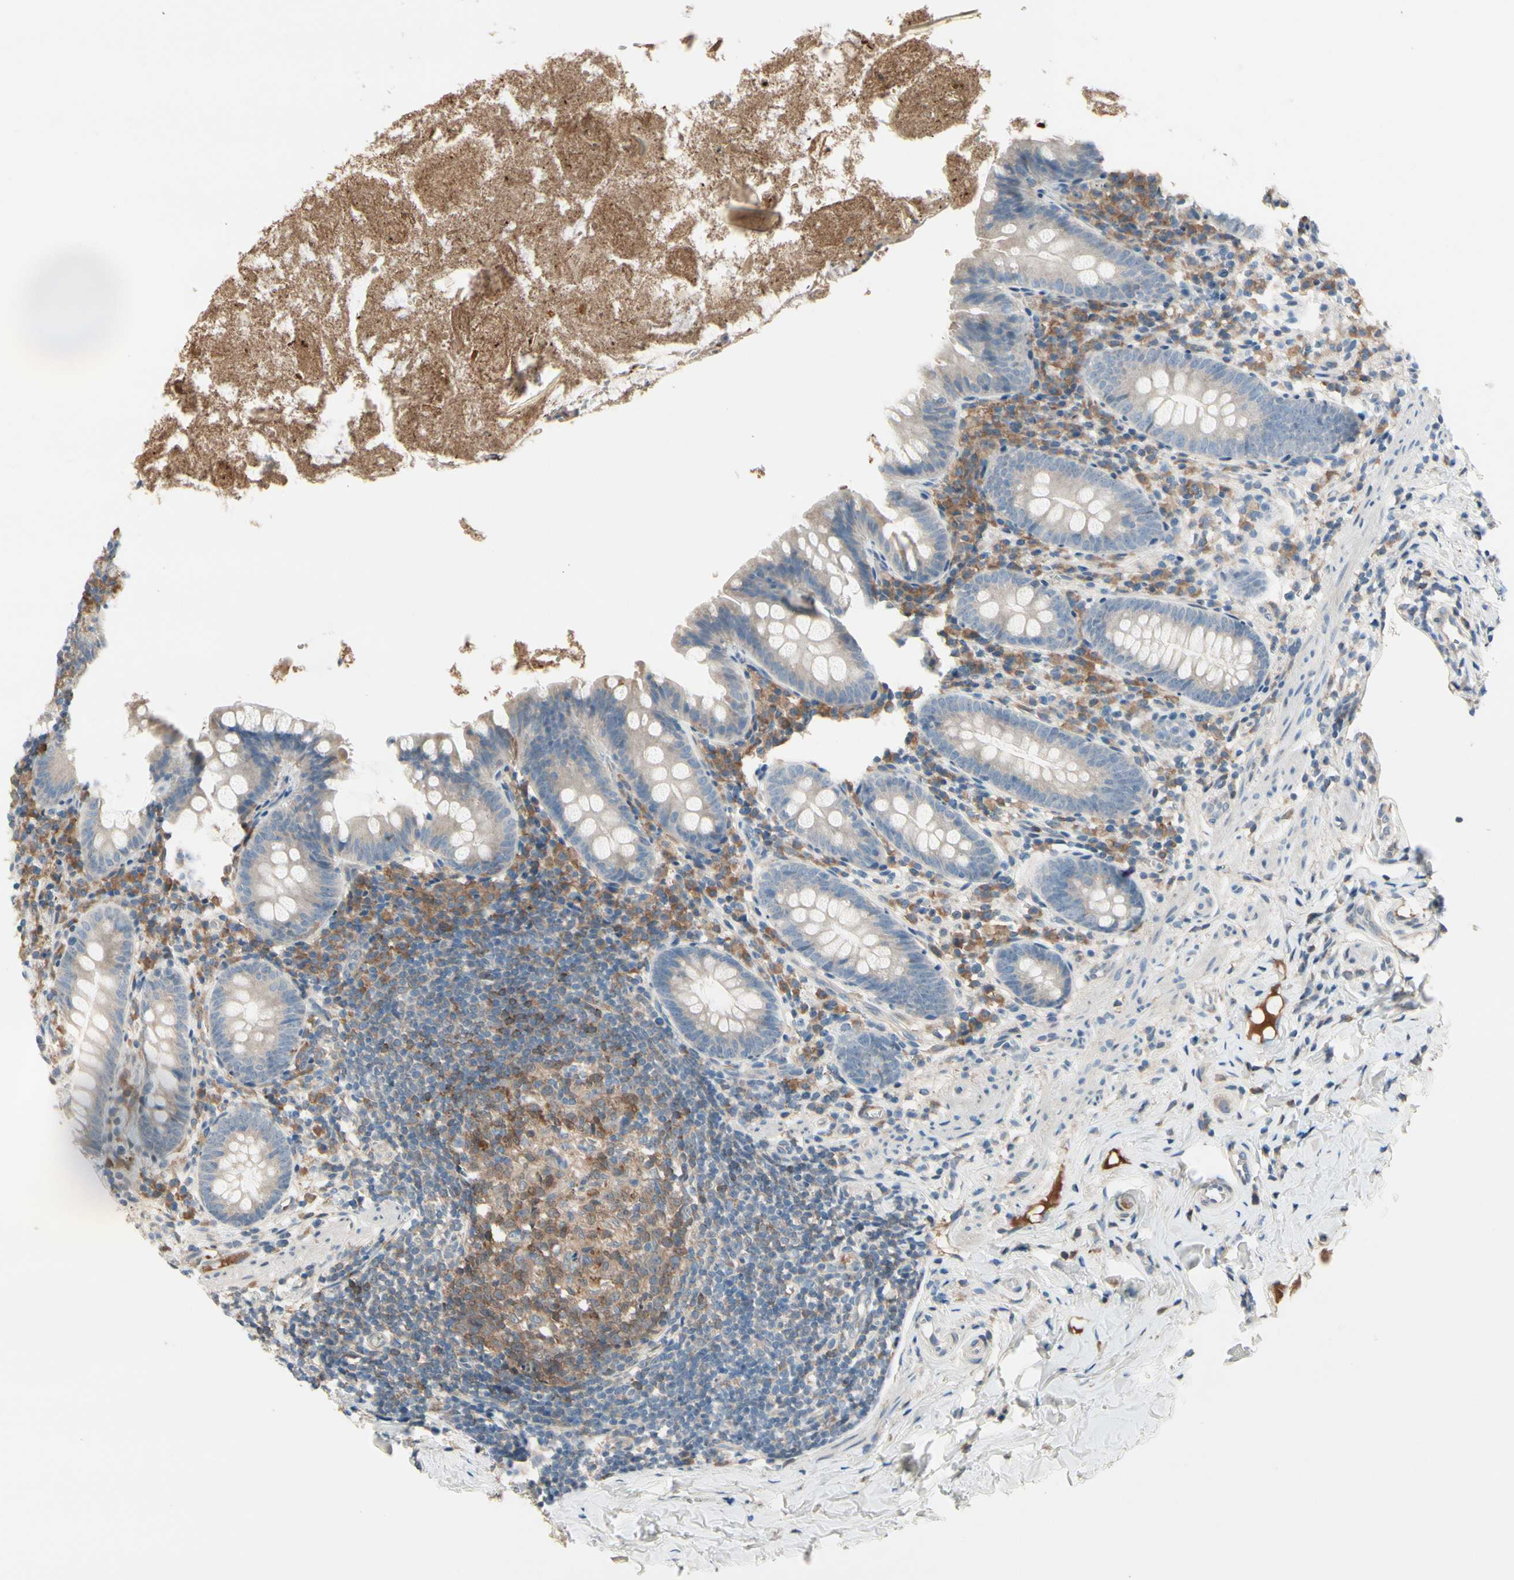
{"staining": {"intensity": "weak", "quantity": "25%-75%", "location": "cytoplasmic/membranous"}, "tissue": "appendix", "cell_type": "Glandular cells", "image_type": "normal", "snomed": [{"axis": "morphology", "description": "Normal tissue, NOS"}, {"axis": "topography", "description": "Appendix"}], "caption": "Protein analysis of unremarkable appendix demonstrates weak cytoplasmic/membranous staining in approximately 25%-75% of glandular cells.", "gene": "SNX29", "patient": {"sex": "male", "age": 52}}